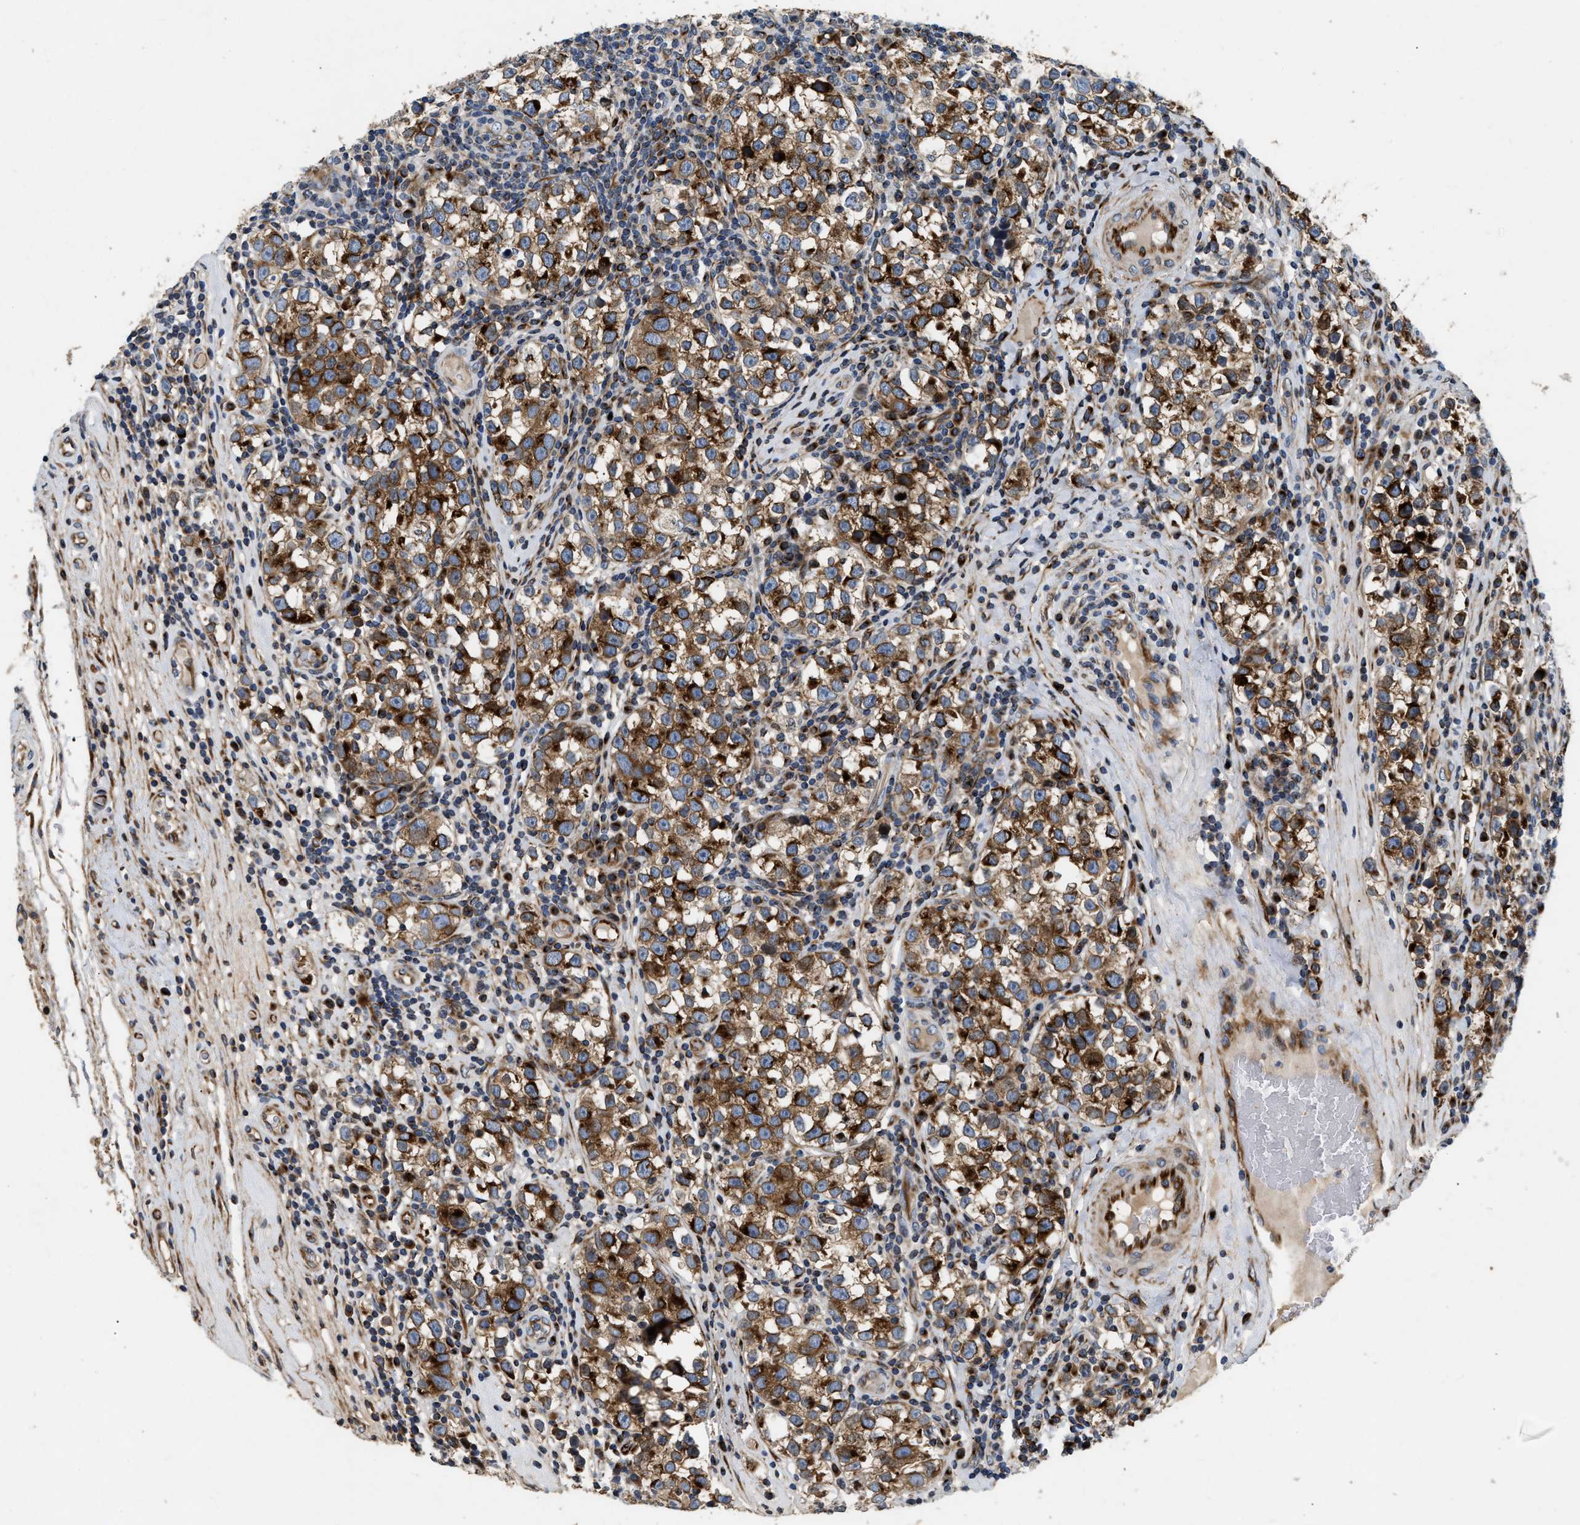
{"staining": {"intensity": "strong", "quantity": ">75%", "location": "cytoplasmic/membranous"}, "tissue": "testis cancer", "cell_type": "Tumor cells", "image_type": "cancer", "snomed": [{"axis": "morphology", "description": "Normal tissue, NOS"}, {"axis": "morphology", "description": "Seminoma, NOS"}, {"axis": "topography", "description": "Testis"}], "caption": "Immunohistochemical staining of human testis cancer displays strong cytoplasmic/membranous protein positivity in approximately >75% of tumor cells. (IHC, brightfield microscopy, high magnification).", "gene": "IL17RC", "patient": {"sex": "male", "age": 43}}